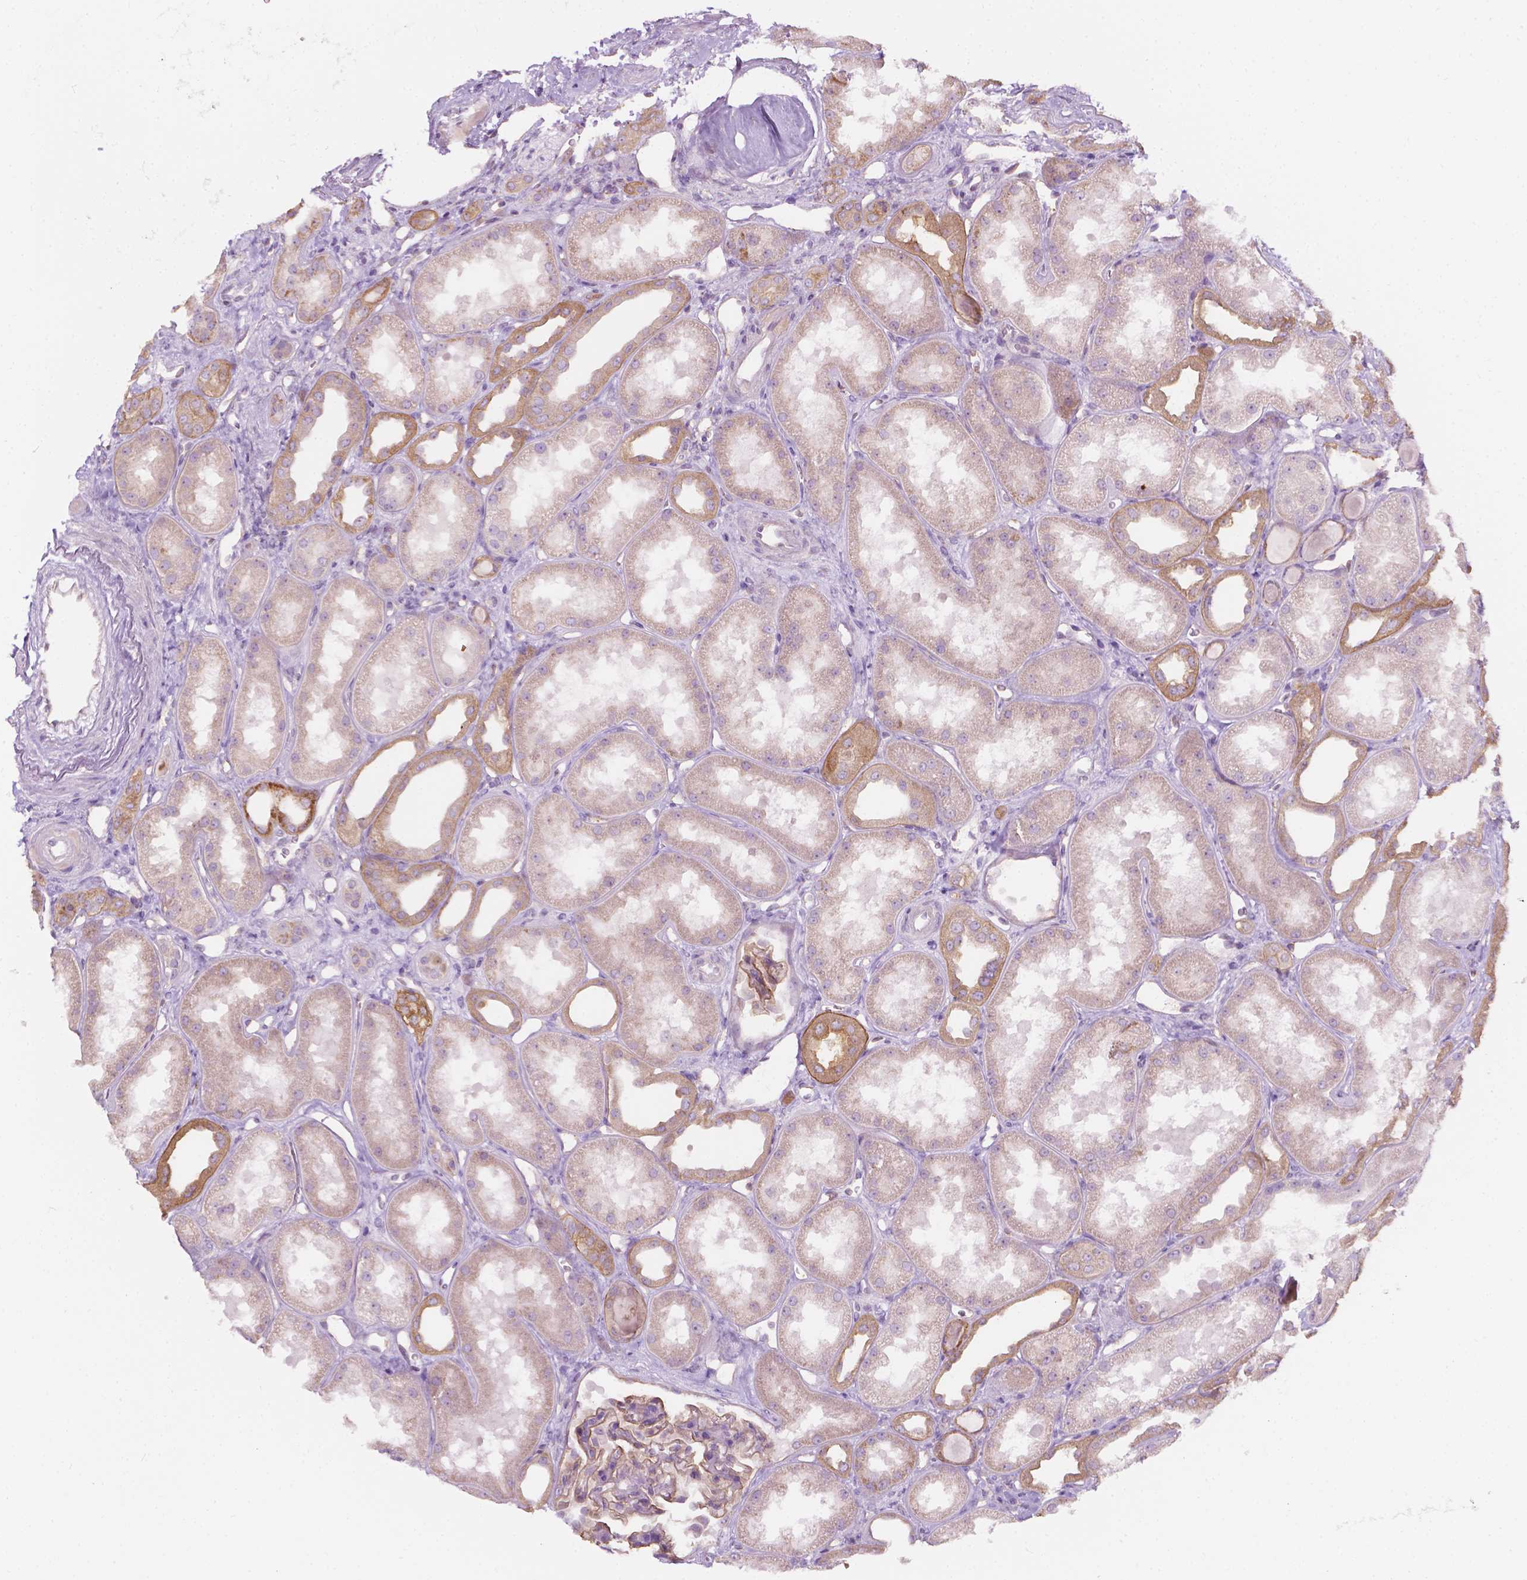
{"staining": {"intensity": "weak", "quantity": "25%-75%", "location": "cytoplasmic/membranous"}, "tissue": "kidney", "cell_type": "Cells in glomeruli", "image_type": "normal", "snomed": [{"axis": "morphology", "description": "Normal tissue, NOS"}, {"axis": "topography", "description": "Kidney"}], "caption": "Brown immunohistochemical staining in normal human kidney demonstrates weak cytoplasmic/membranous staining in about 25%-75% of cells in glomeruli.", "gene": "NOS1AP", "patient": {"sex": "male", "age": 61}}